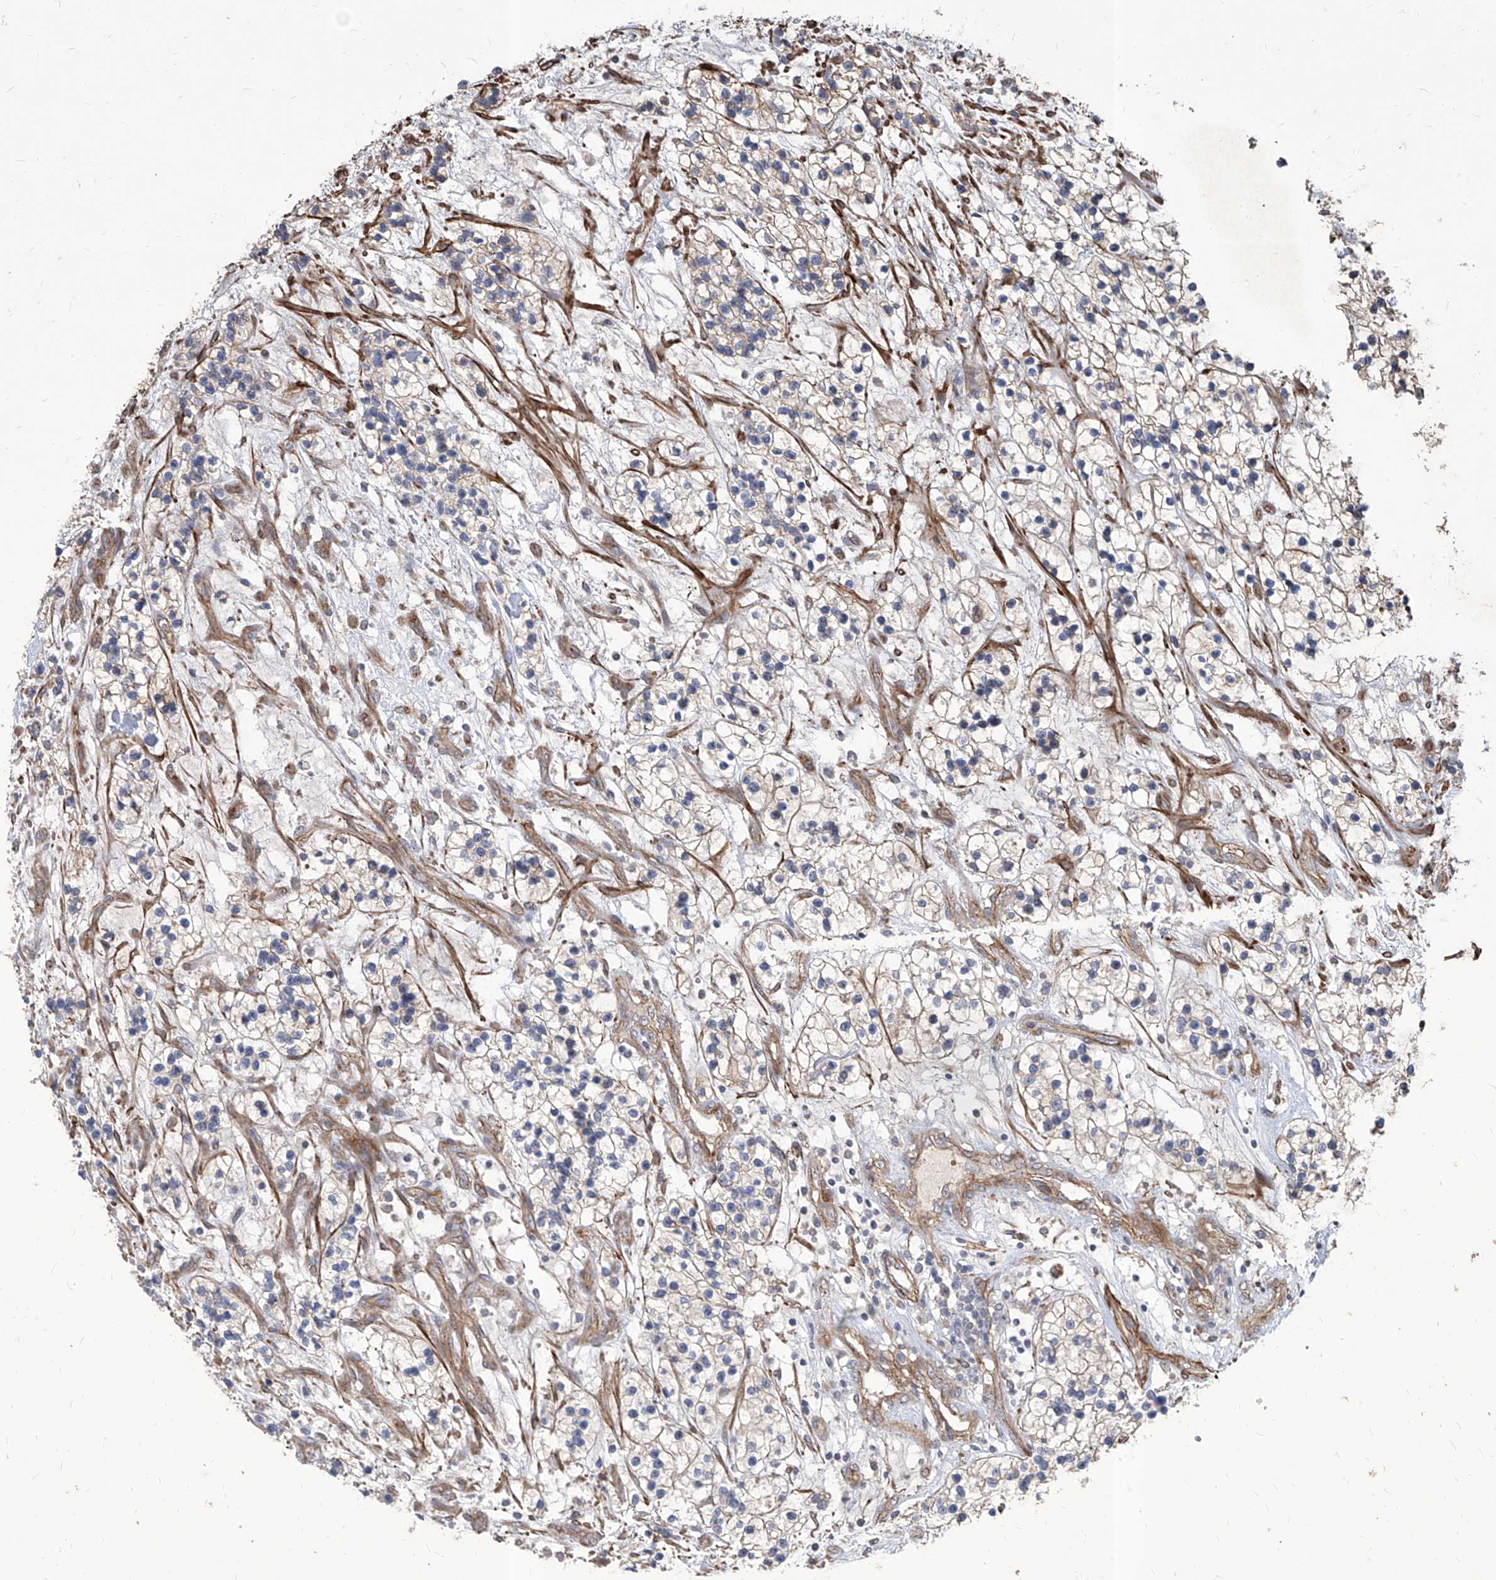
{"staining": {"intensity": "weak", "quantity": "<25%", "location": "cytoplasmic/membranous"}, "tissue": "renal cancer", "cell_type": "Tumor cells", "image_type": "cancer", "snomed": [{"axis": "morphology", "description": "Adenocarcinoma, NOS"}, {"axis": "topography", "description": "Kidney"}], "caption": "High power microscopy micrograph of an immunohistochemistry histopathology image of renal cancer (adenocarcinoma), revealing no significant positivity in tumor cells.", "gene": "FAM83B", "patient": {"sex": "female", "age": 57}}